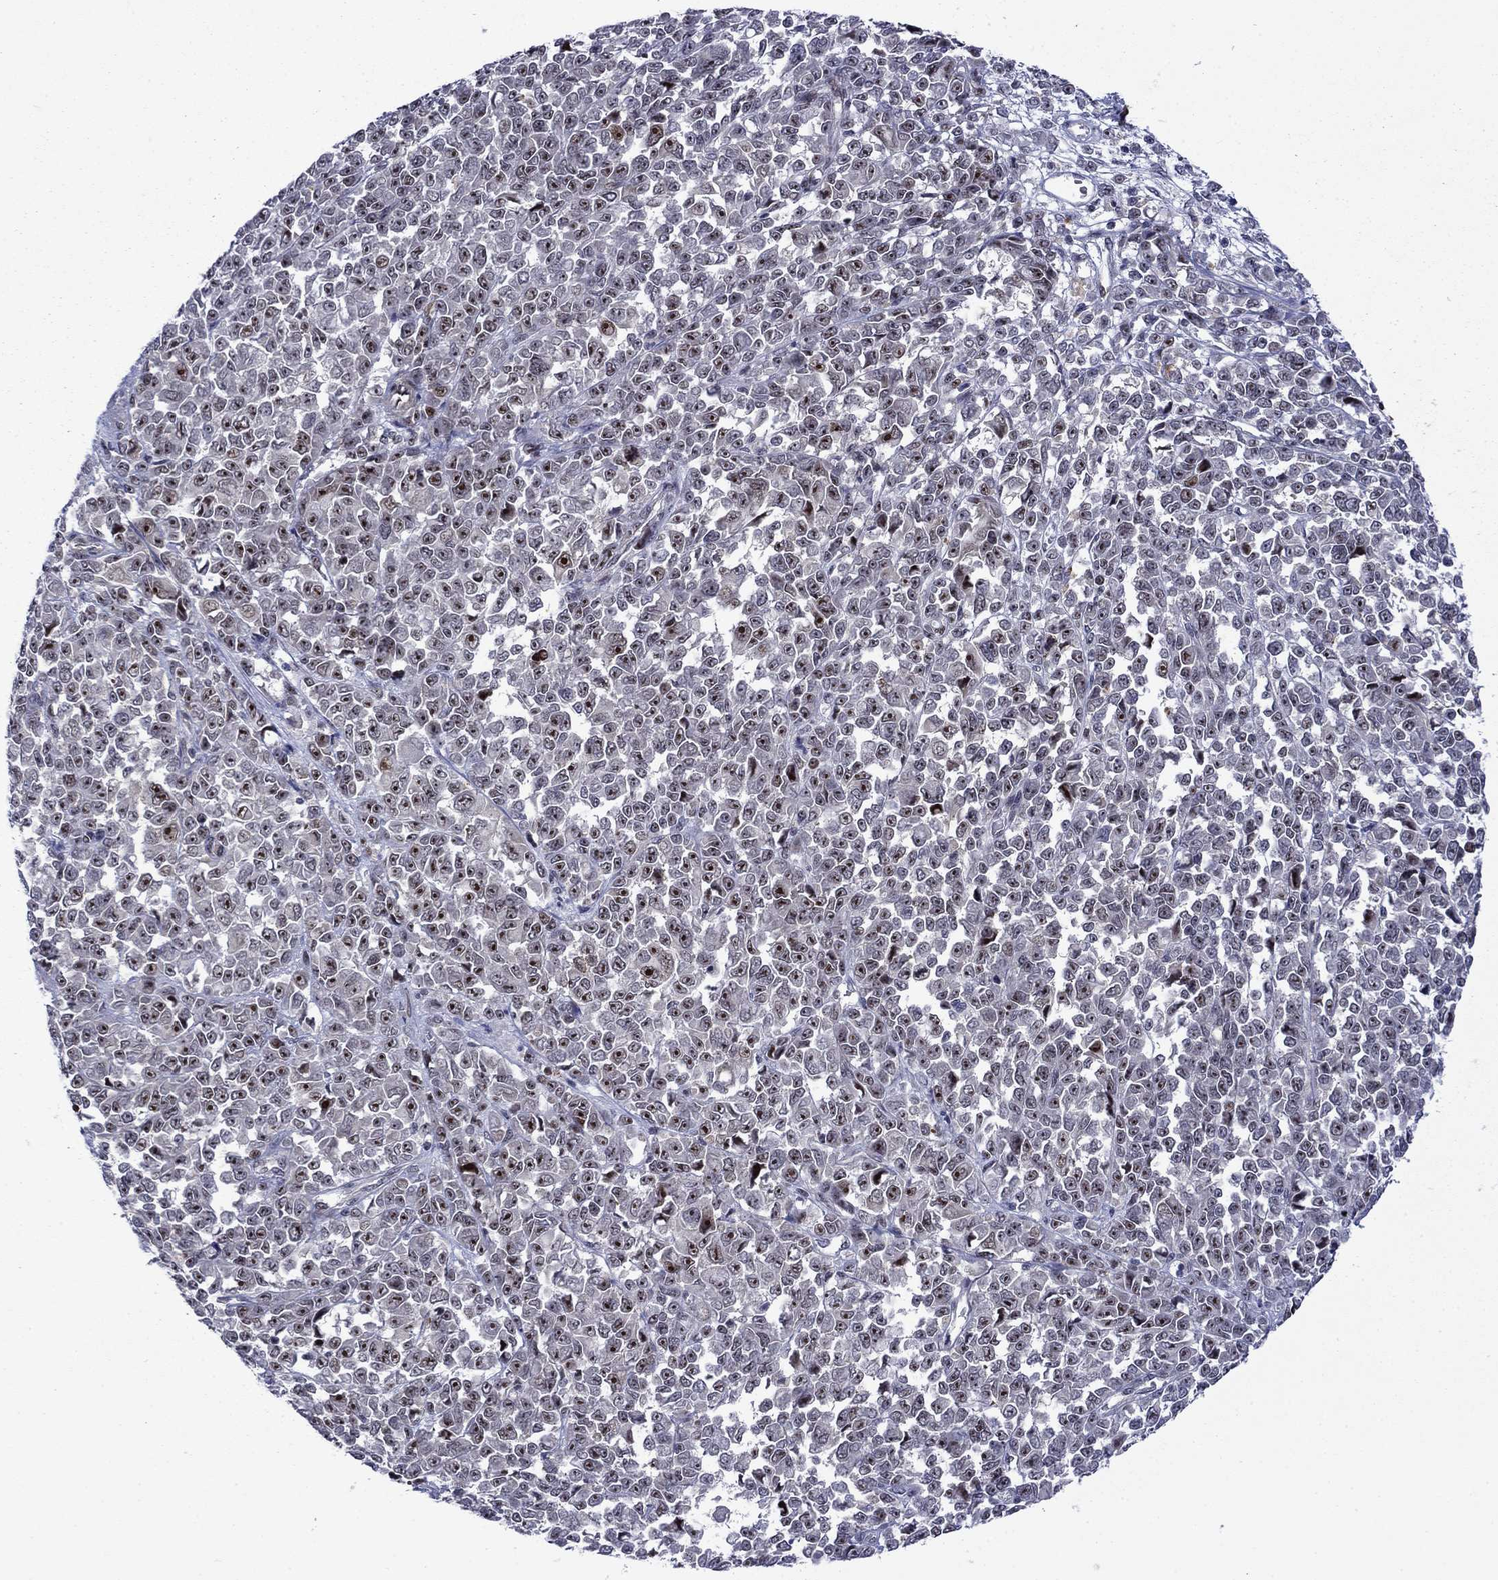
{"staining": {"intensity": "moderate", "quantity": "25%-75%", "location": "nuclear"}, "tissue": "melanoma", "cell_type": "Tumor cells", "image_type": "cancer", "snomed": [{"axis": "morphology", "description": "Malignant melanoma, NOS"}, {"axis": "topography", "description": "Skin"}], "caption": "A brown stain highlights moderate nuclear staining of a protein in human melanoma tumor cells.", "gene": "SURF2", "patient": {"sex": "female", "age": 95}}